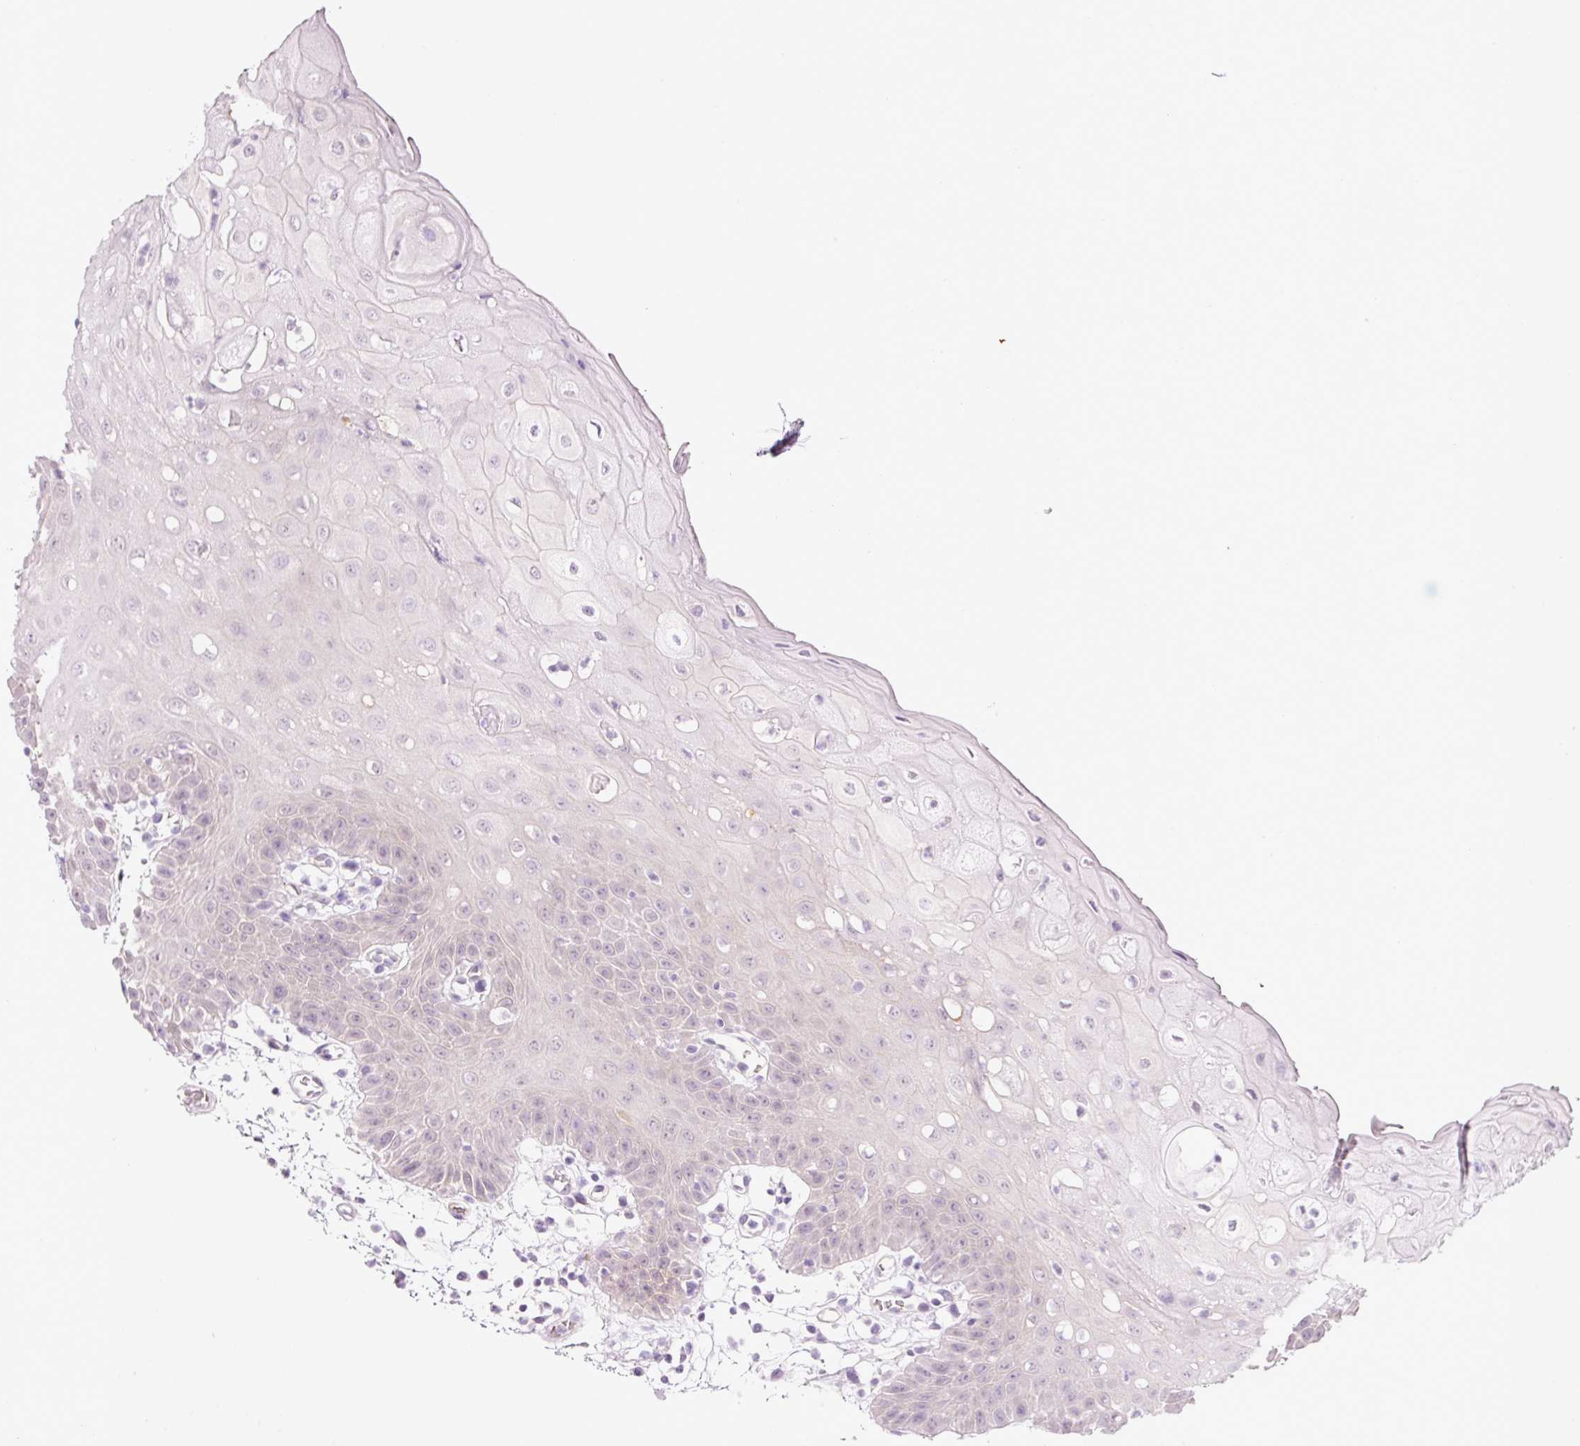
{"staining": {"intensity": "negative", "quantity": "none", "location": "none"}, "tissue": "oral mucosa", "cell_type": "Squamous epithelial cells", "image_type": "normal", "snomed": [{"axis": "morphology", "description": "Normal tissue, NOS"}, {"axis": "topography", "description": "Oral tissue"}, {"axis": "topography", "description": "Tounge, NOS"}], "caption": "Squamous epithelial cells are negative for protein expression in unremarkable human oral mucosa. The staining was performed using DAB to visualize the protein expression in brown, while the nuclei were stained in blue with hematoxylin (Magnification: 20x).", "gene": "HSPA4L", "patient": {"sex": "female", "age": 59}}